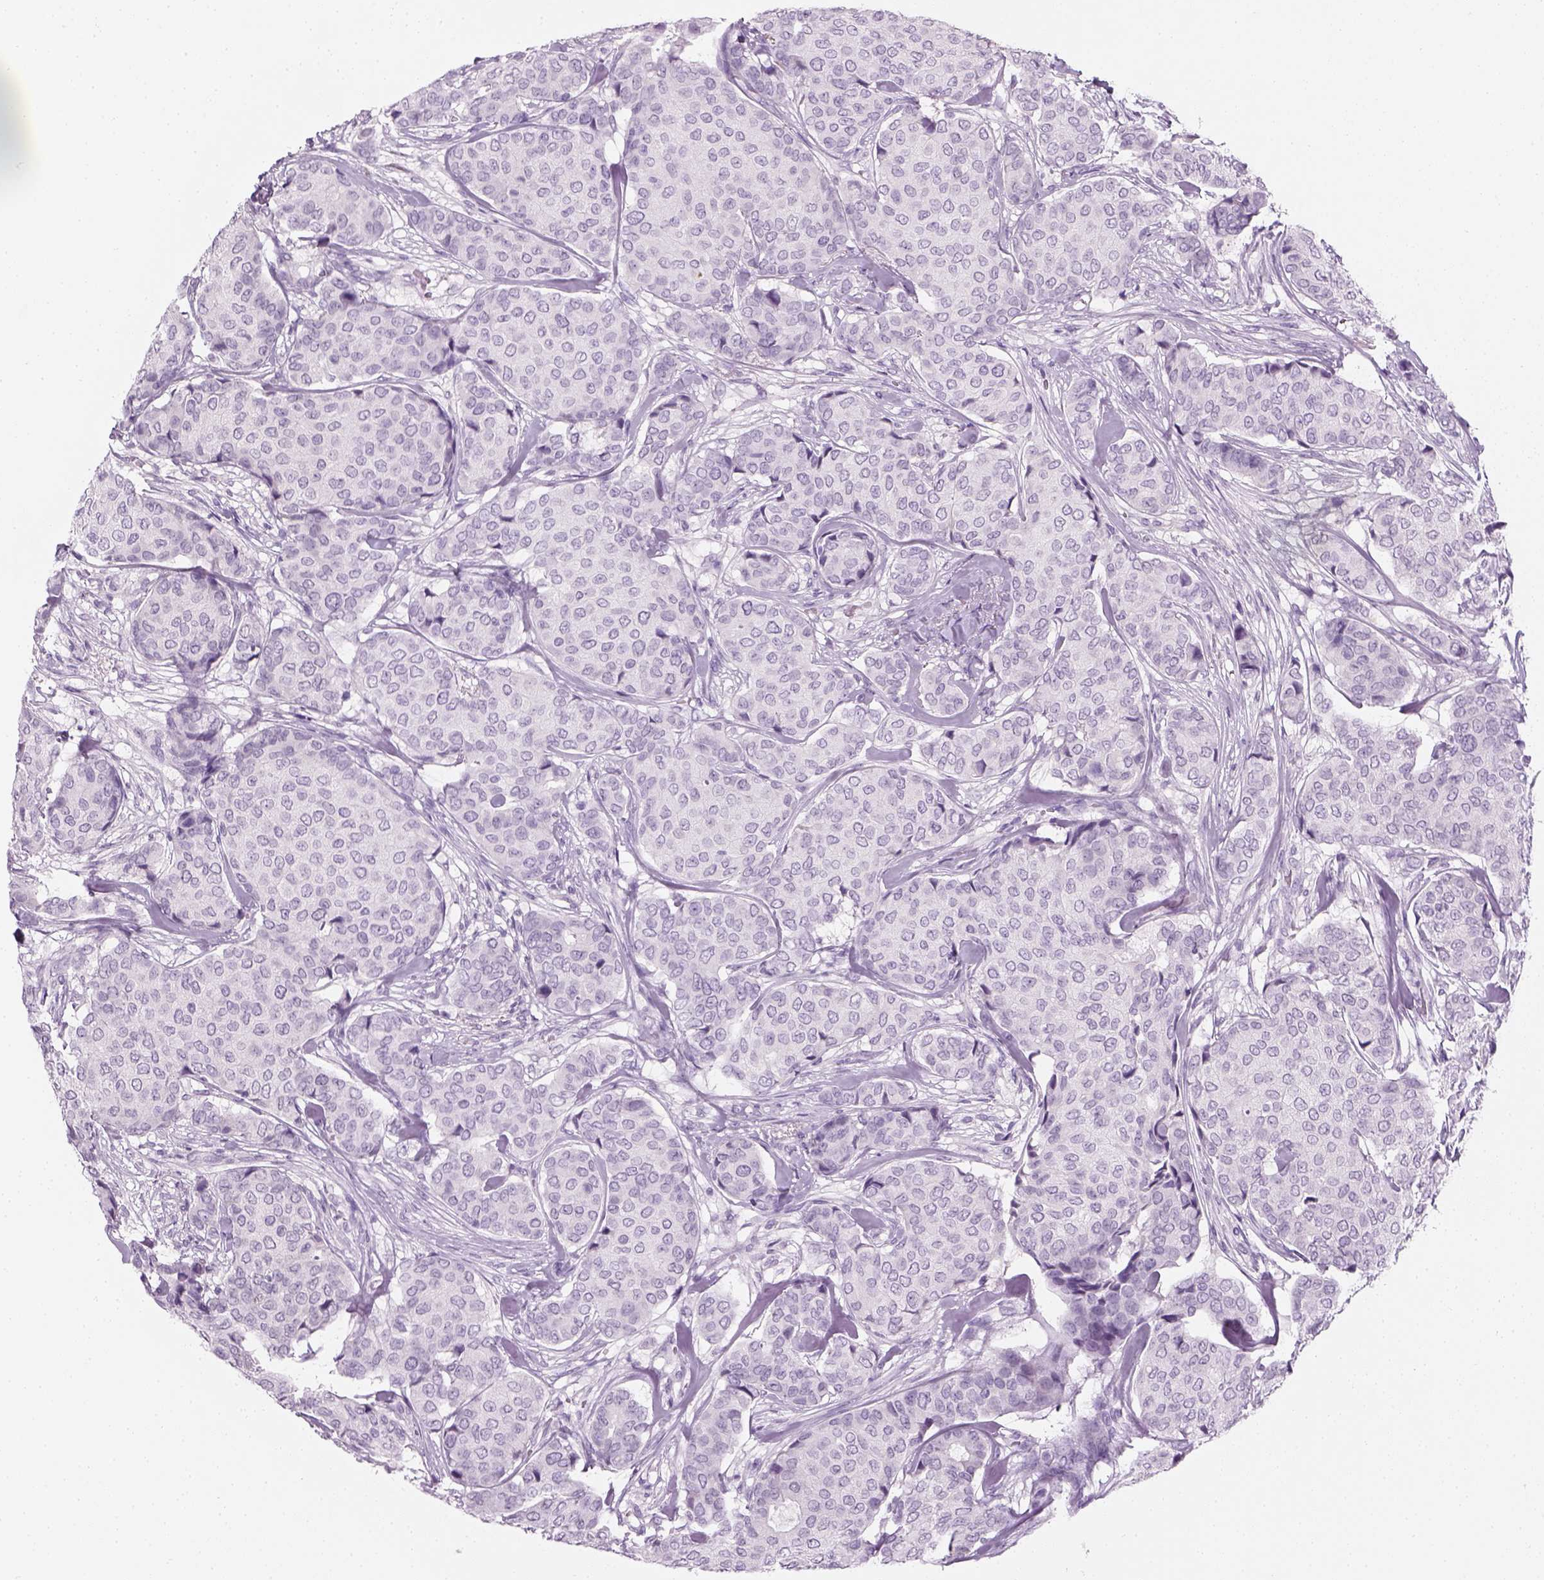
{"staining": {"intensity": "negative", "quantity": "none", "location": "none"}, "tissue": "breast cancer", "cell_type": "Tumor cells", "image_type": "cancer", "snomed": [{"axis": "morphology", "description": "Duct carcinoma"}, {"axis": "topography", "description": "Breast"}], "caption": "The photomicrograph shows no staining of tumor cells in infiltrating ductal carcinoma (breast).", "gene": "TH", "patient": {"sex": "female", "age": 75}}